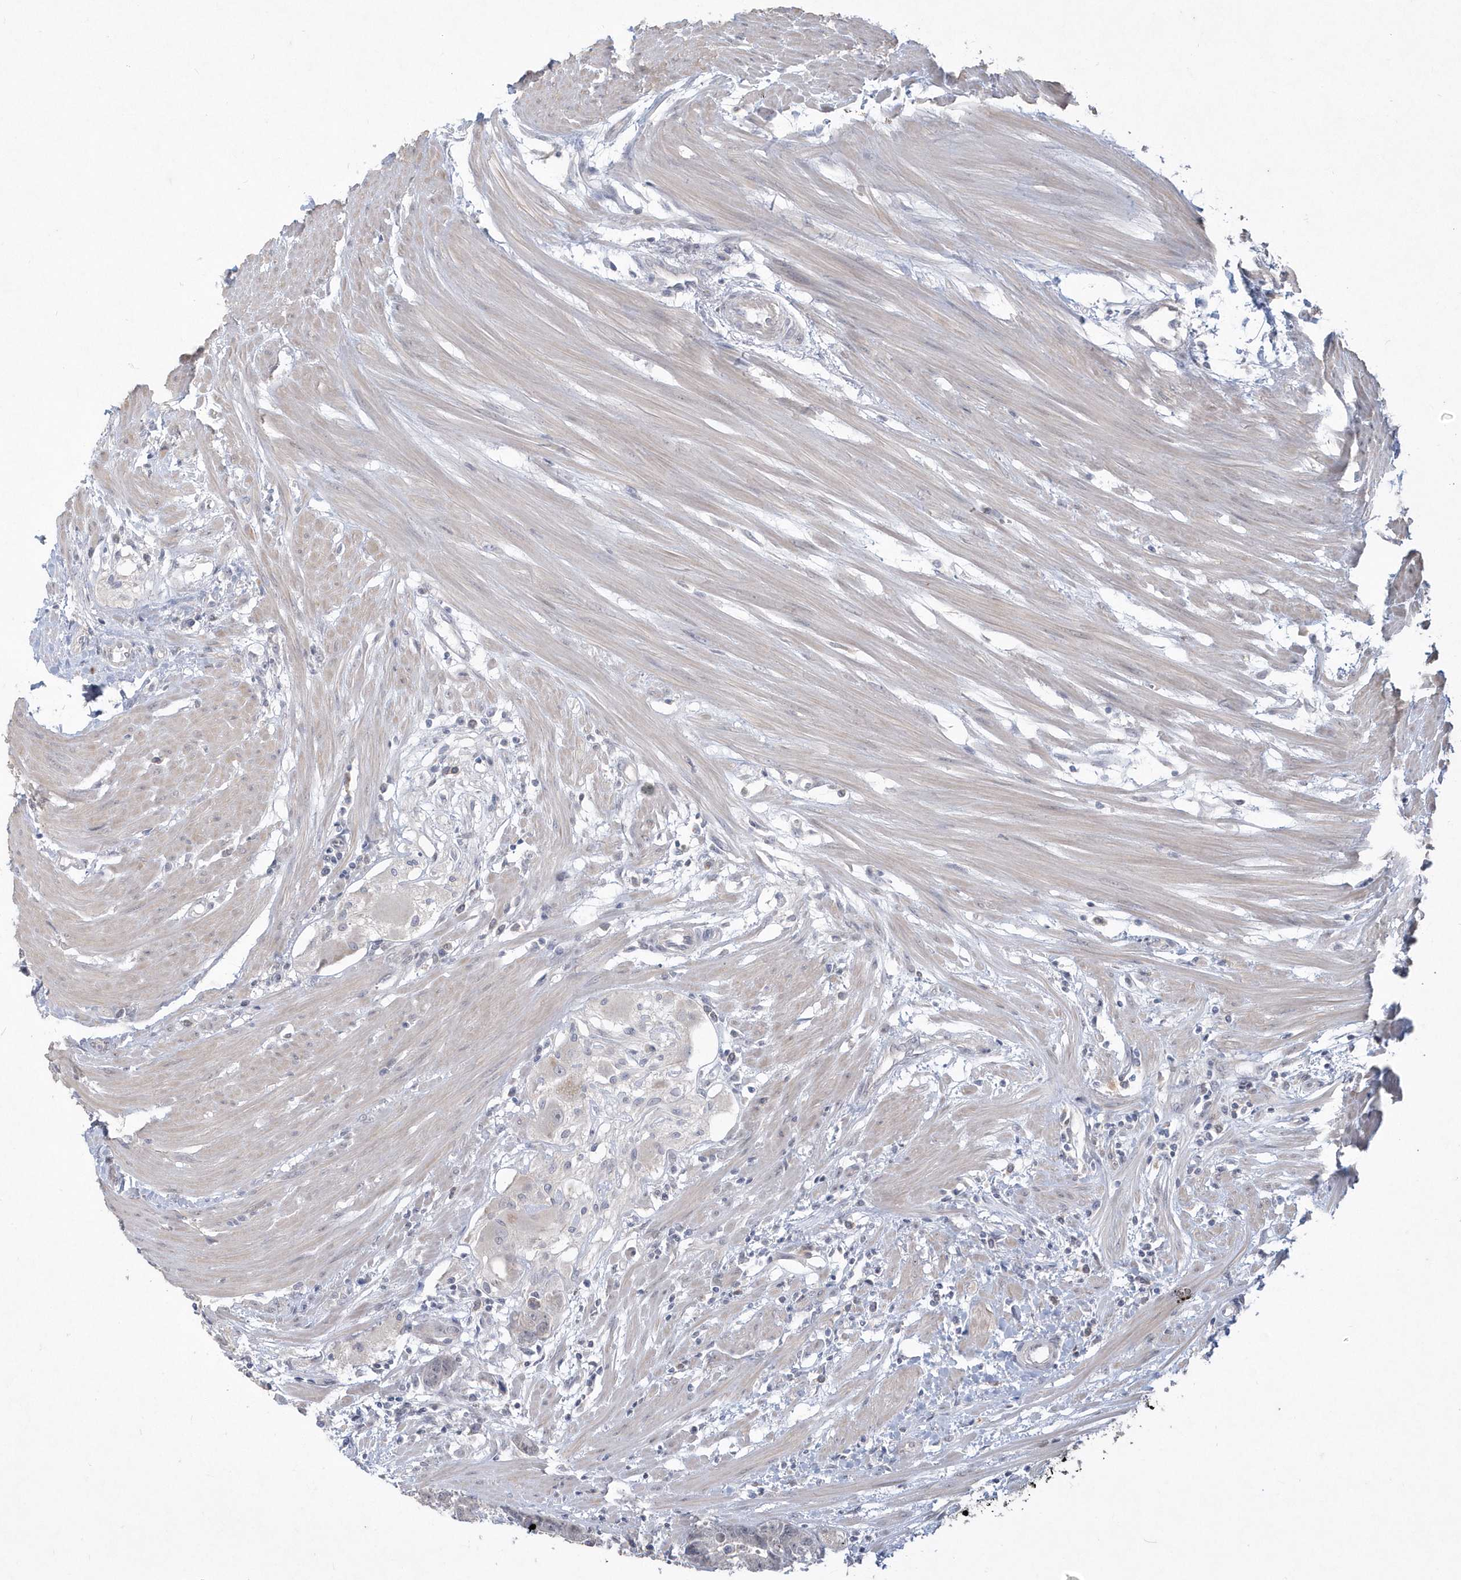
{"staining": {"intensity": "negative", "quantity": "none", "location": "none"}, "tissue": "colorectal cancer", "cell_type": "Tumor cells", "image_type": "cancer", "snomed": [{"axis": "morphology", "description": "Adenocarcinoma, NOS"}, {"axis": "topography", "description": "Colon"}], "caption": "The micrograph shows no significant expression in tumor cells of colorectal cancer (adenocarcinoma). Brightfield microscopy of immunohistochemistry stained with DAB (brown) and hematoxylin (blue), captured at high magnification.", "gene": "TSPEAR", "patient": {"sex": "female", "age": 67}}